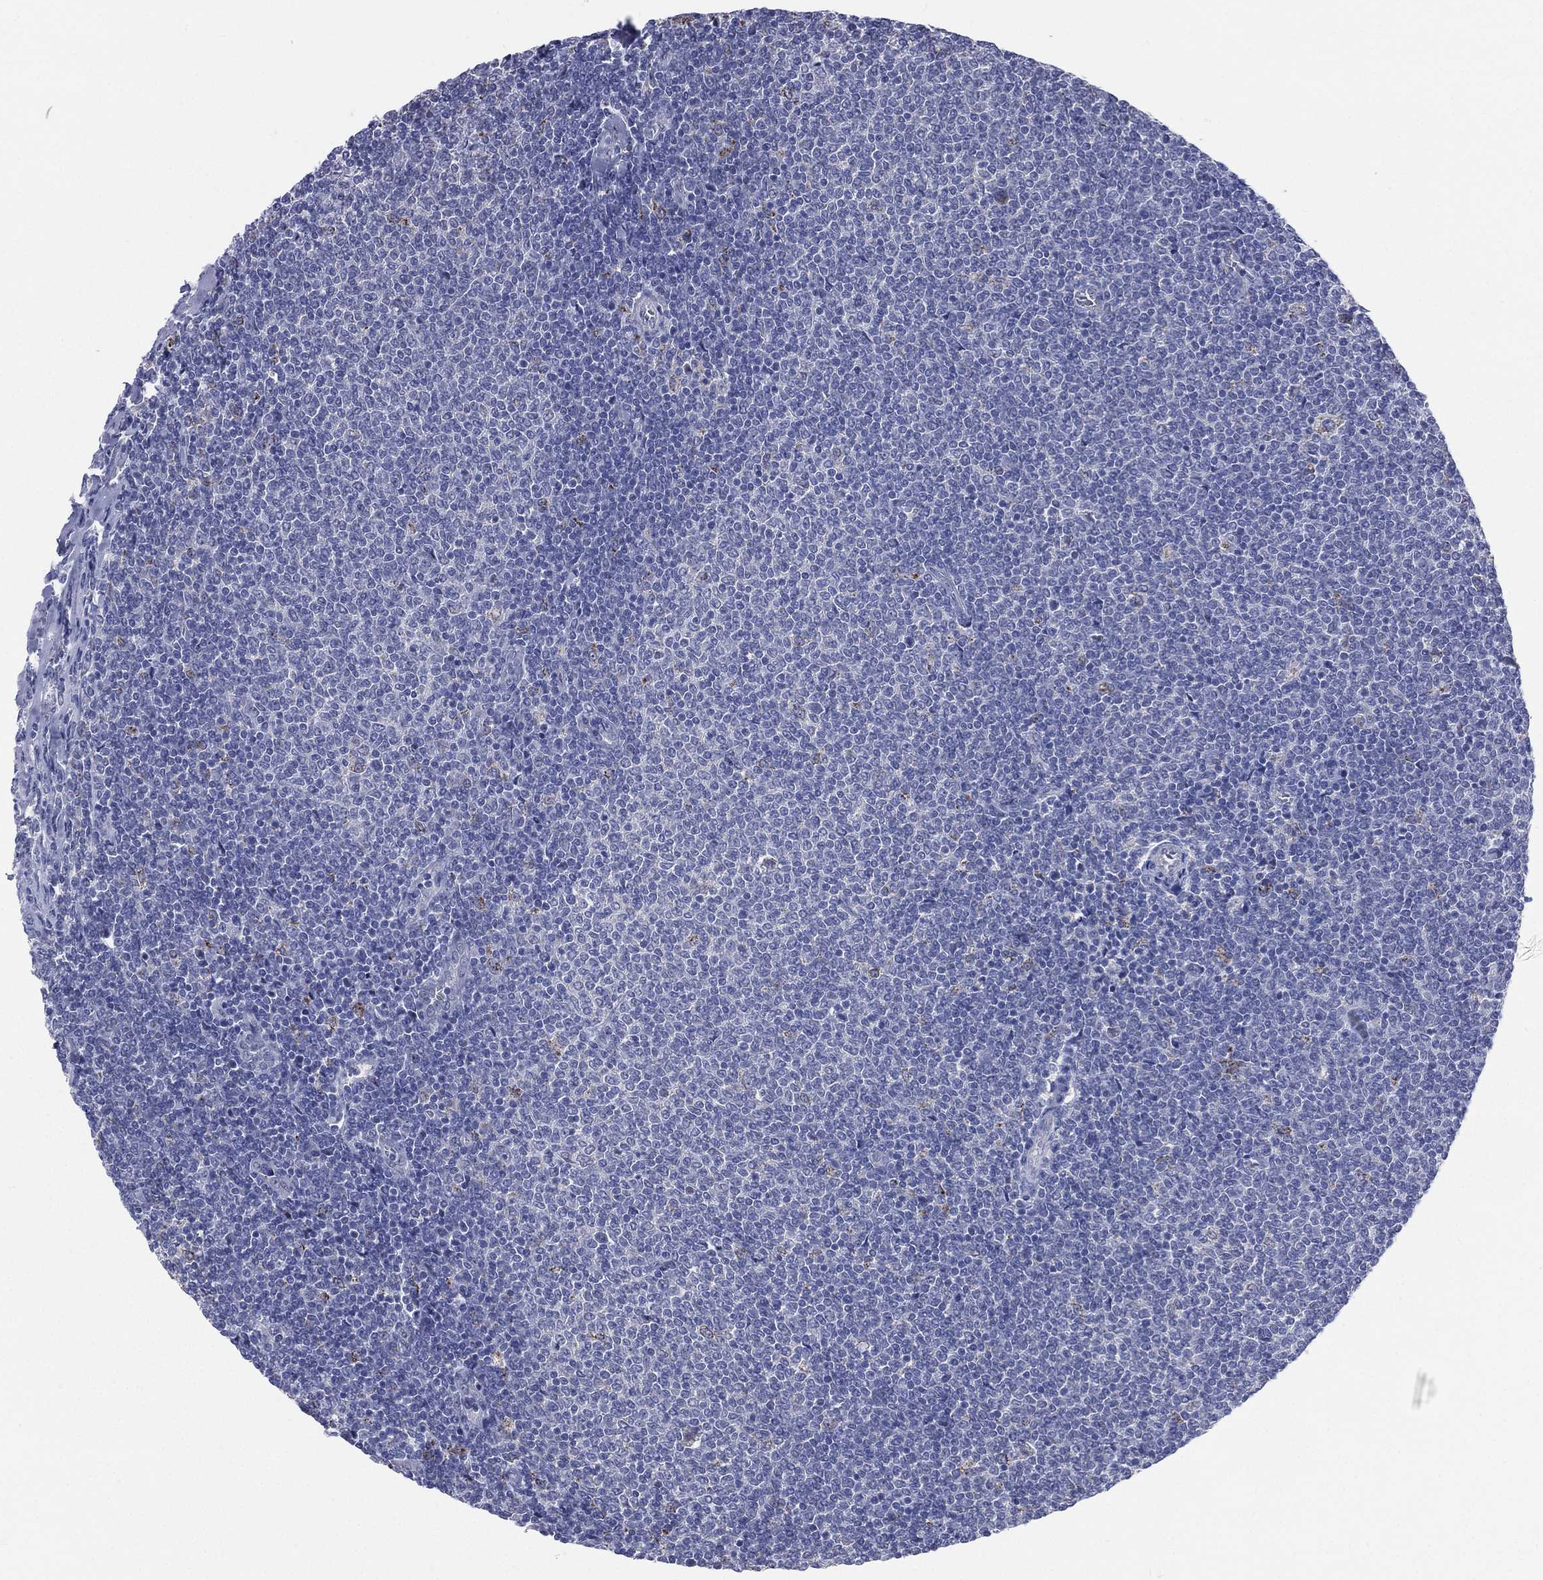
{"staining": {"intensity": "negative", "quantity": "none", "location": "none"}, "tissue": "lymphoma", "cell_type": "Tumor cells", "image_type": "cancer", "snomed": [{"axis": "morphology", "description": "Malignant lymphoma, non-Hodgkin's type, Low grade"}, {"axis": "topography", "description": "Lymph node"}], "caption": "An IHC histopathology image of malignant lymphoma, non-Hodgkin's type (low-grade) is shown. There is no staining in tumor cells of malignant lymphoma, non-Hodgkin's type (low-grade). The staining is performed using DAB brown chromogen with nuclei counter-stained in using hematoxylin.", "gene": "AKAP3", "patient": {"sex": "male", "age": 52}}